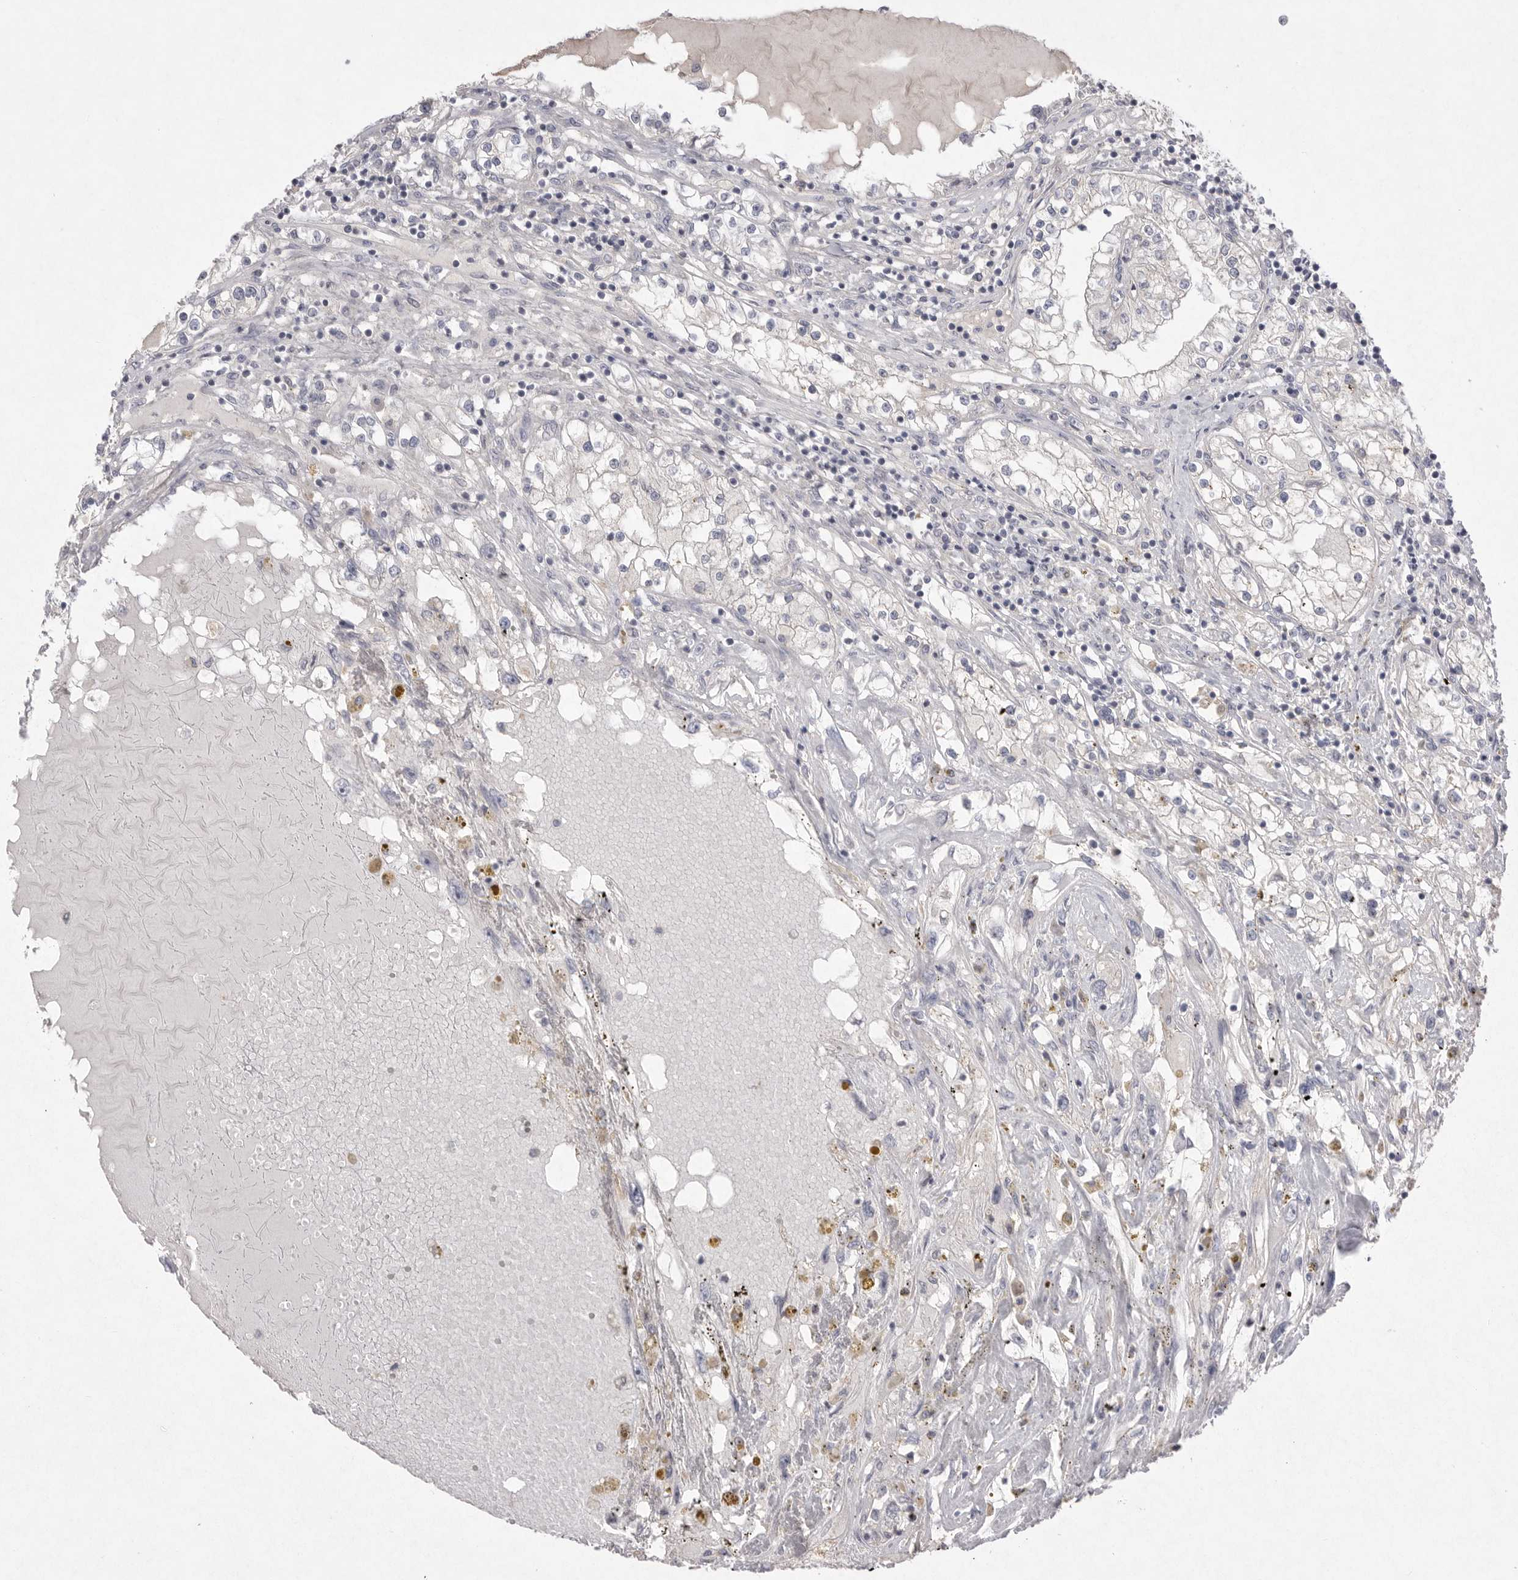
{"staining": {"intensity": "negative", "quantity": "none", "location": "none"}, "tissue": "renal cancer", "cell_type": "Tumor cells", "image_type": "cancer", "snomed": [{"axis": "morphology", "description": "Adenocarcinoma, NOS"}, {"axis": "topography", "description": "Kidney"}], "caption": "DAB (3,3'-diaminobenzidine) immunohistochemical staining of adenocarcinoma (renal) displays no significant positivity in tumor cells.", "gene": "VANGL2", "patient": {"sex": "male", "age": 68}}